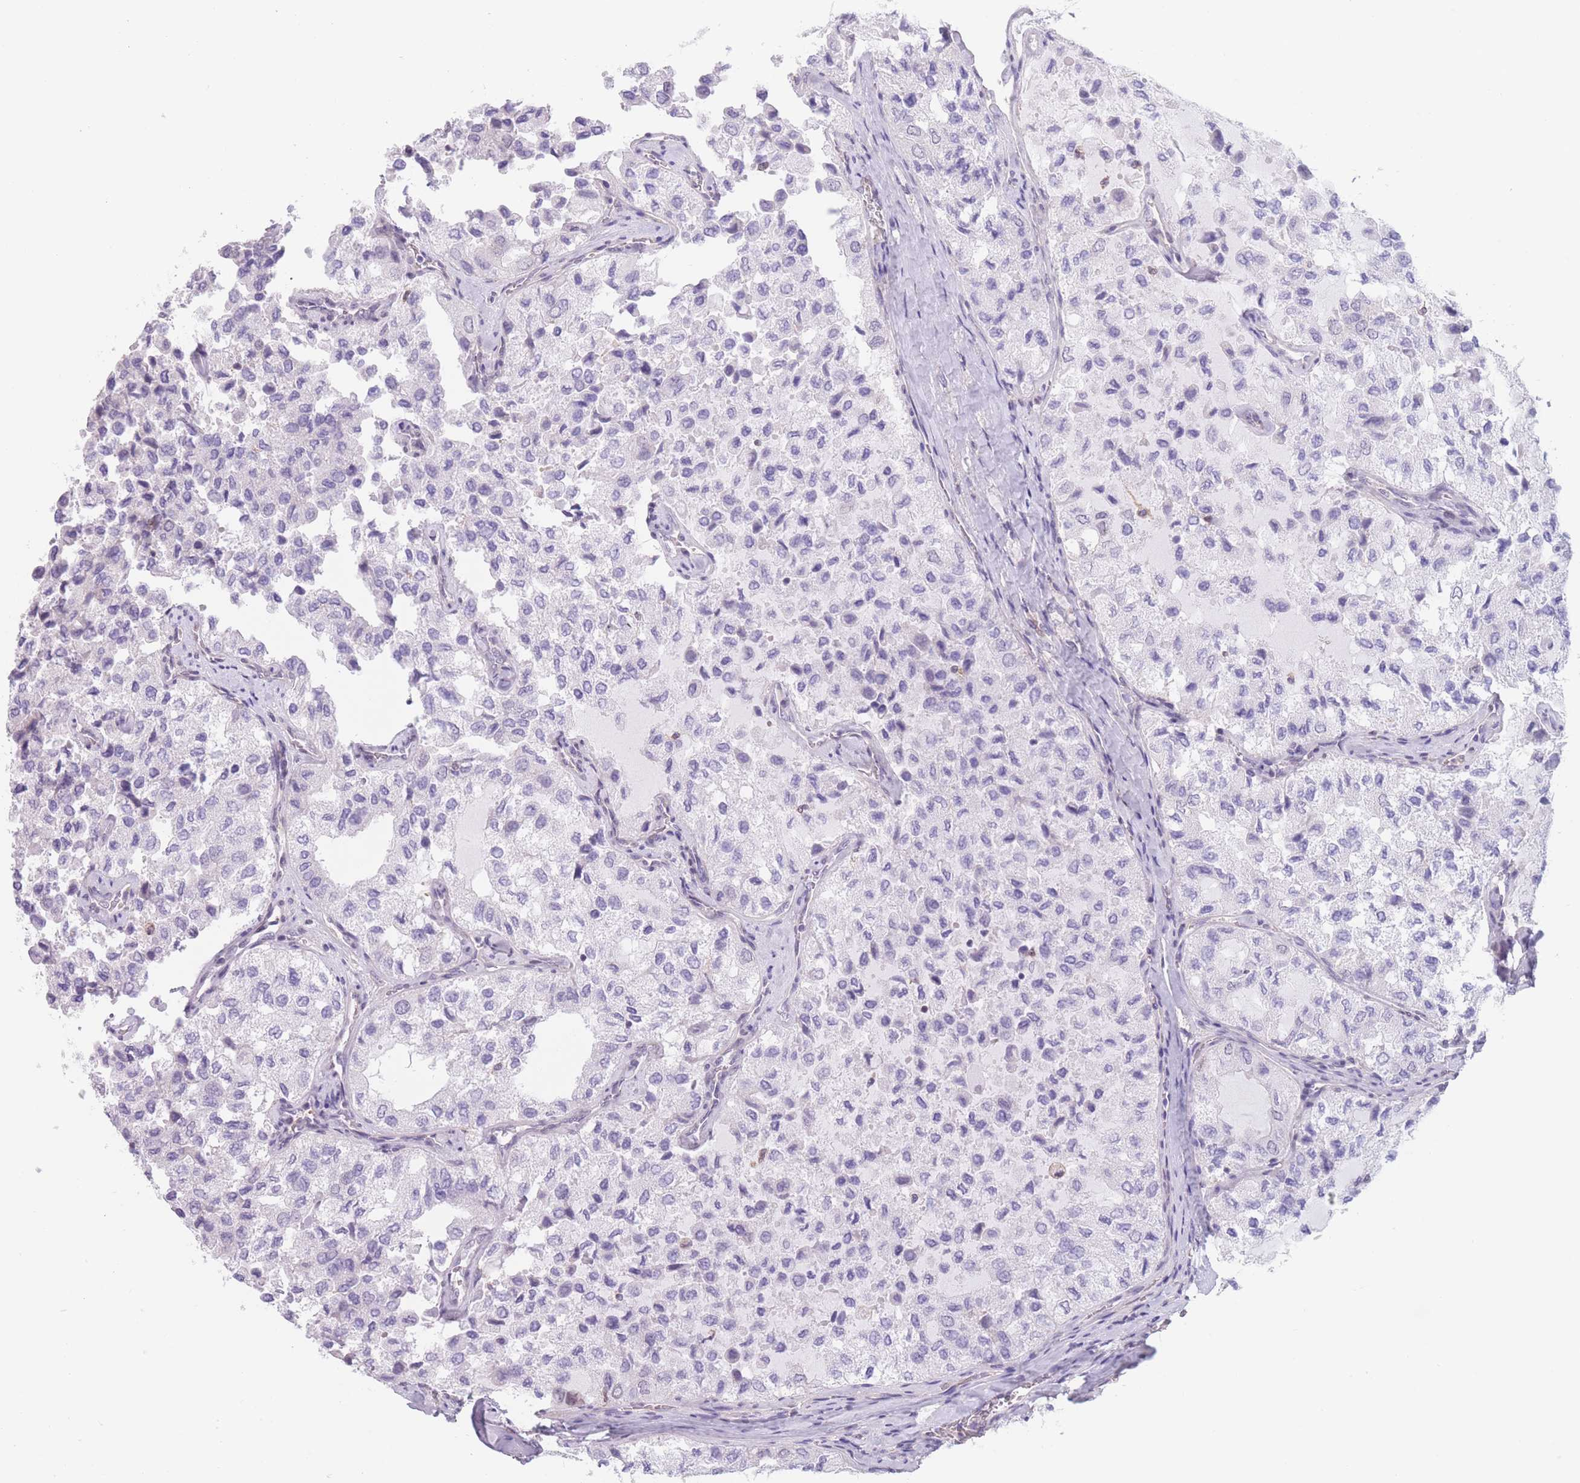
{"staining": {"intensity": "negative", "quantity": "none", "location": "none"}, "tissue": "thyroid cancer", "cell_type": "Tumor cells", "image_type": "cancer", "snomed": [{"axis": "morphology", "description": "Follicular adenoma carcinoma, NOS"}, {"axis": "topography", "description": "Thyroid gland"}], "caption": "An image of thyroid cancer (follicular adenoma carcinoma) stained for a protein displays no brown staining in tumor cells.", "gene": "PODXL", "patient": {"sex": "male", "age": 75}}